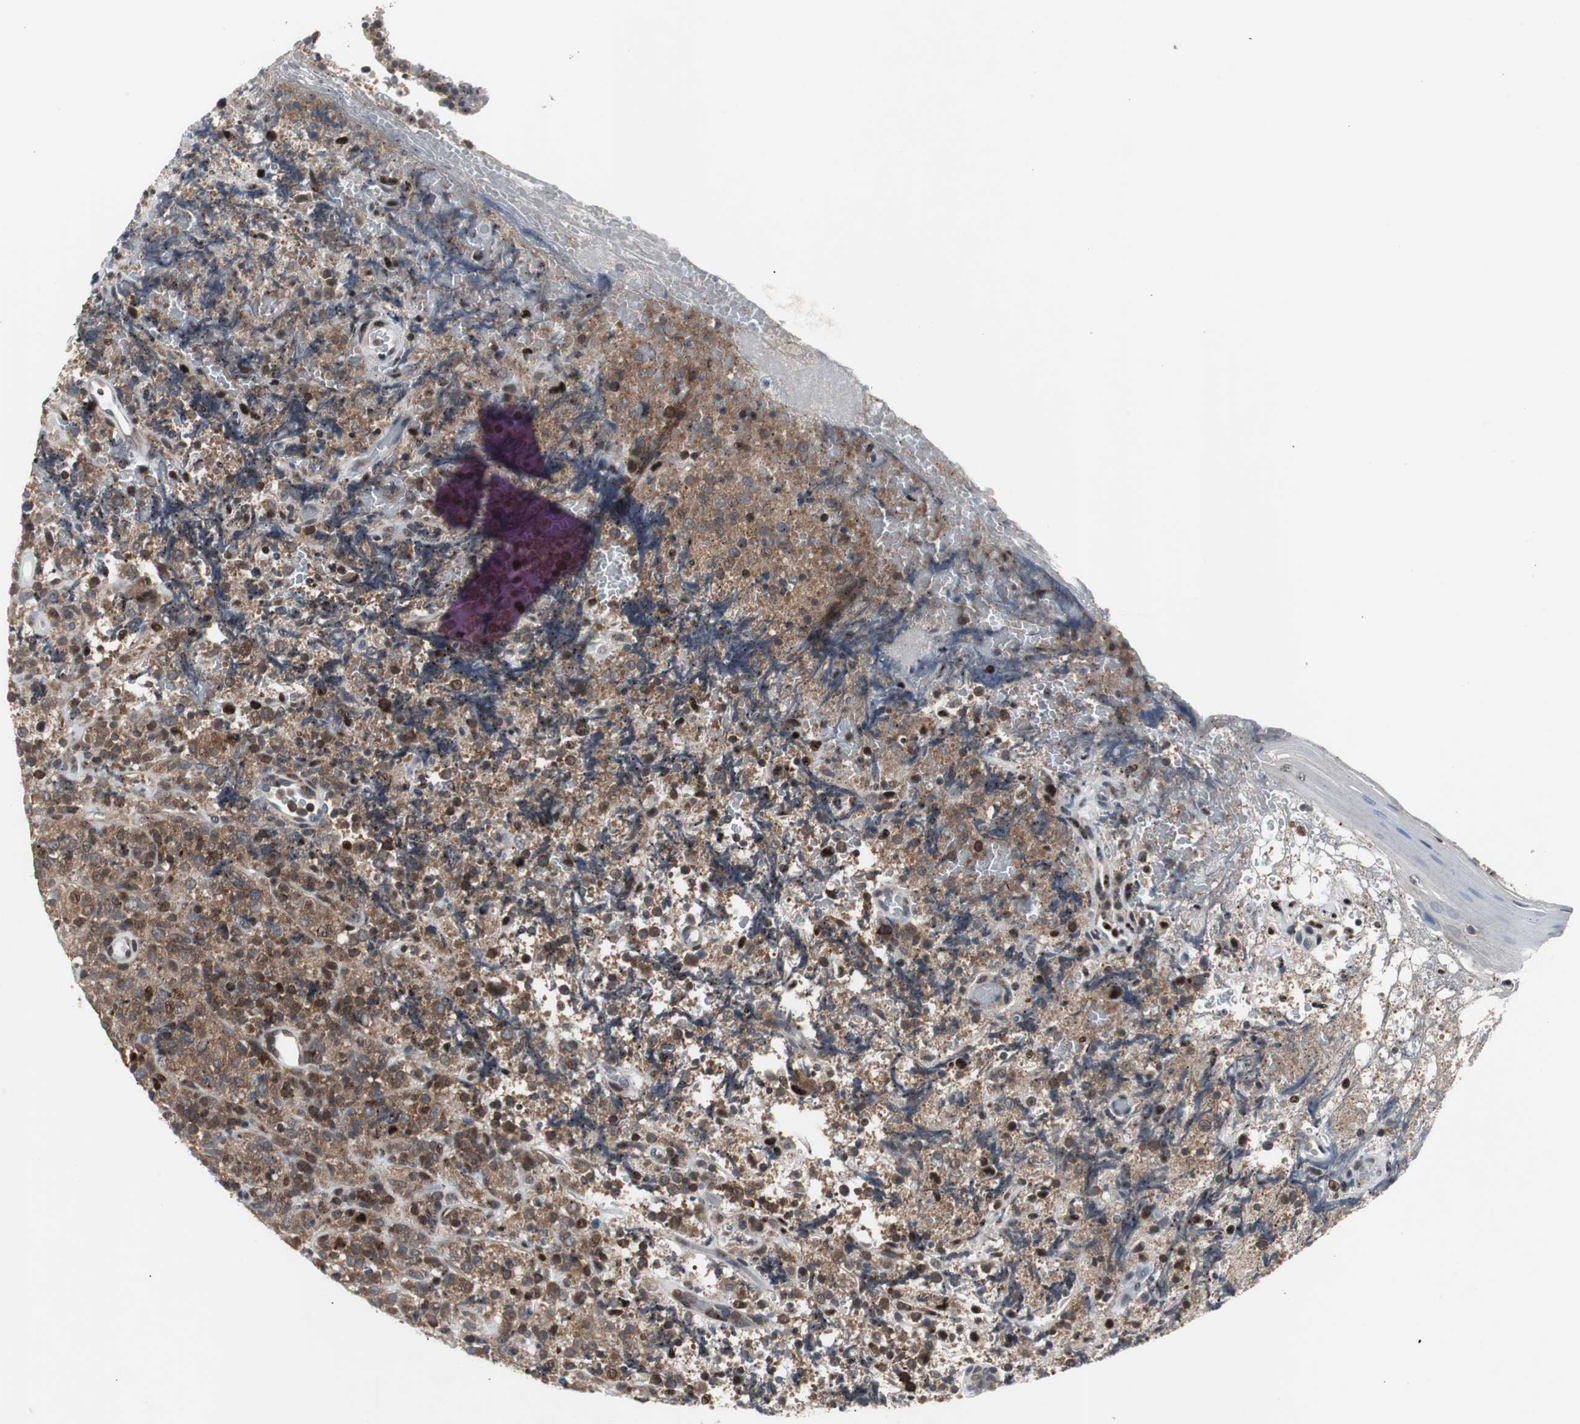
{"staining": {"intensity": "moderate", "quantity": "25%-75%", "location": "cytoplasmic/membranous,nuclear"}, "tissue": "lymphoma", "cell_type": "Tumor cells", "image_type": "cancer", "snomed": [{"axis": "morphology", "description": "Malignant lymphoma, non-Hodgkin's type, High grade"}, {"axis": "topography", "description": "Tonsil"}], "caption": "This histopathology image displays lymphoma stained with immunohistochemistry to label a protein in brown. The cytoplasmic/membranous and nuclear of tumor cells show moderate positivity for the protein. Nuclei are counter-stained blue.", "gene": "GRK2", "patient": {"sex": "female", "age": 36}}